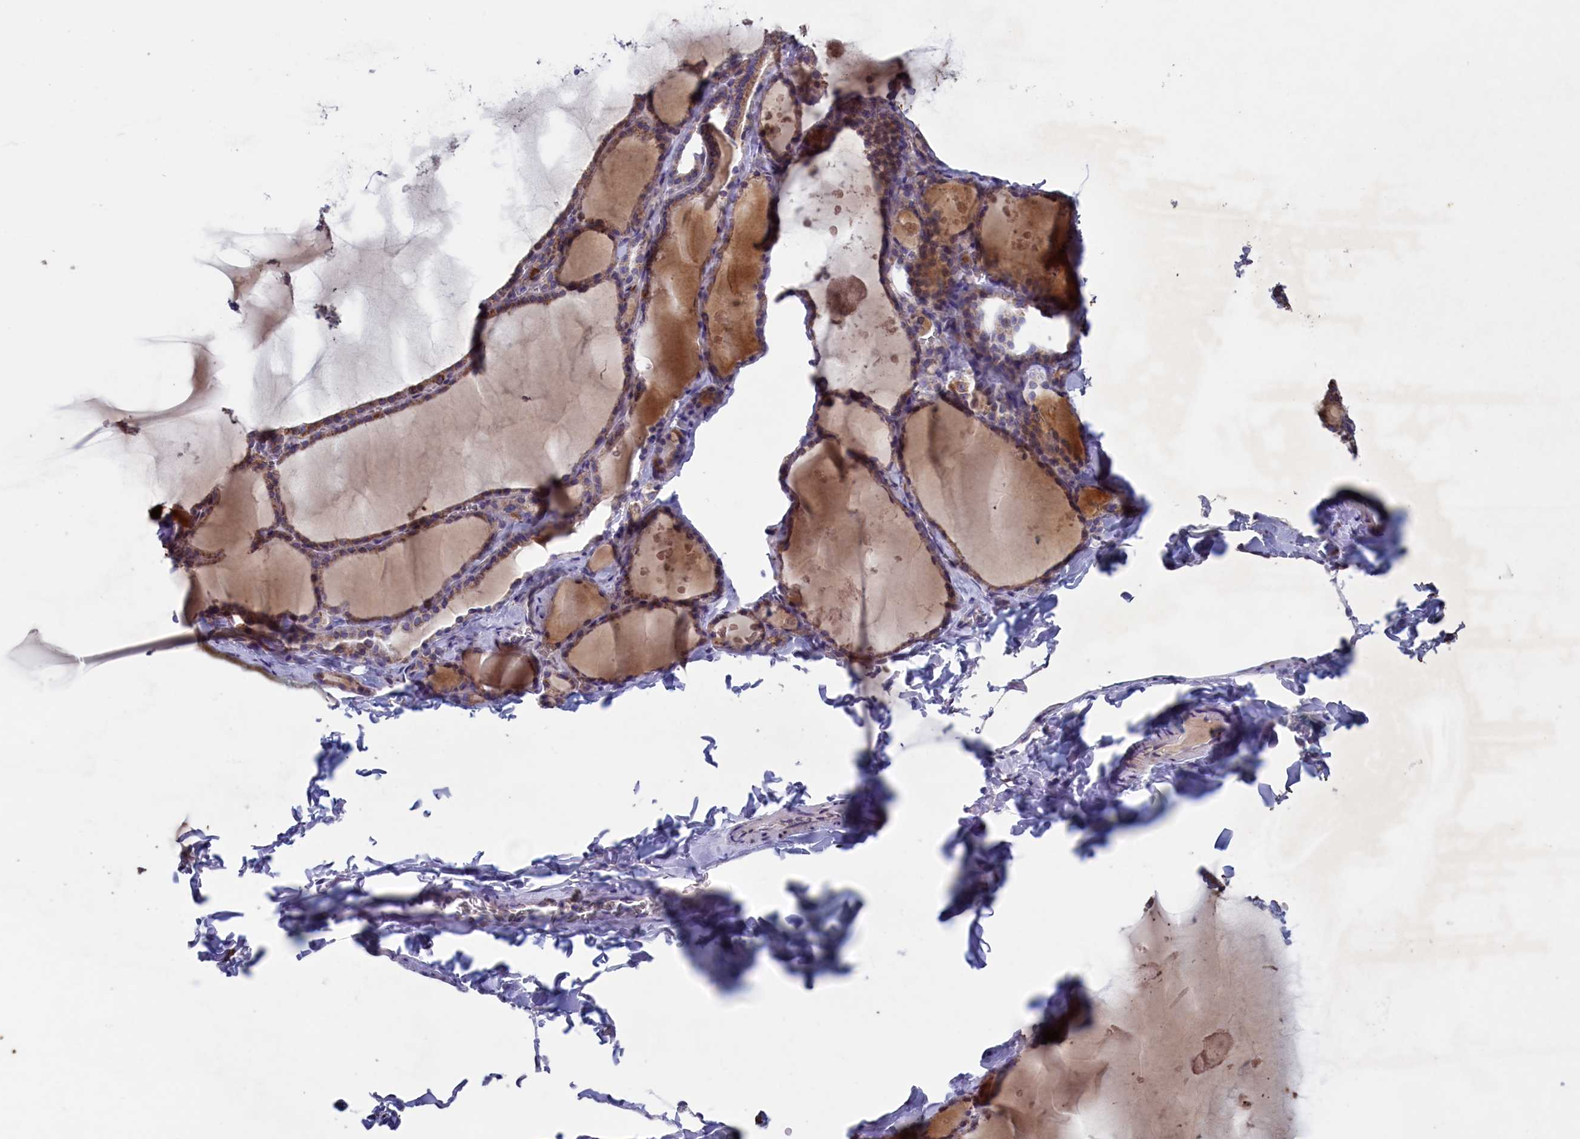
{"staining": {"intensity": "moderate", "quantity": "25%-75%", "location": "cytoplasmic/membranous"}, "tissue": "thyroid gland", "cell_type": "Glandular cells", "image_type": "normal", "snomed": [{"axis": "morphology", "description": "Normal tissue, NOS"}, {"axis": "topography", "description": "Thyroid gland"}], "caption": "DAB immunohistochemical staining of normal human thyroid gland demonstrates moderate cytoplasmic/membranous protein positivity in approximately 25%-75% of glandular cells. The protein is shown in brown color, while the nuclei are stained blue.", "gene": "NIBAN3", "patient": {"sex": "male", "age": 56}}